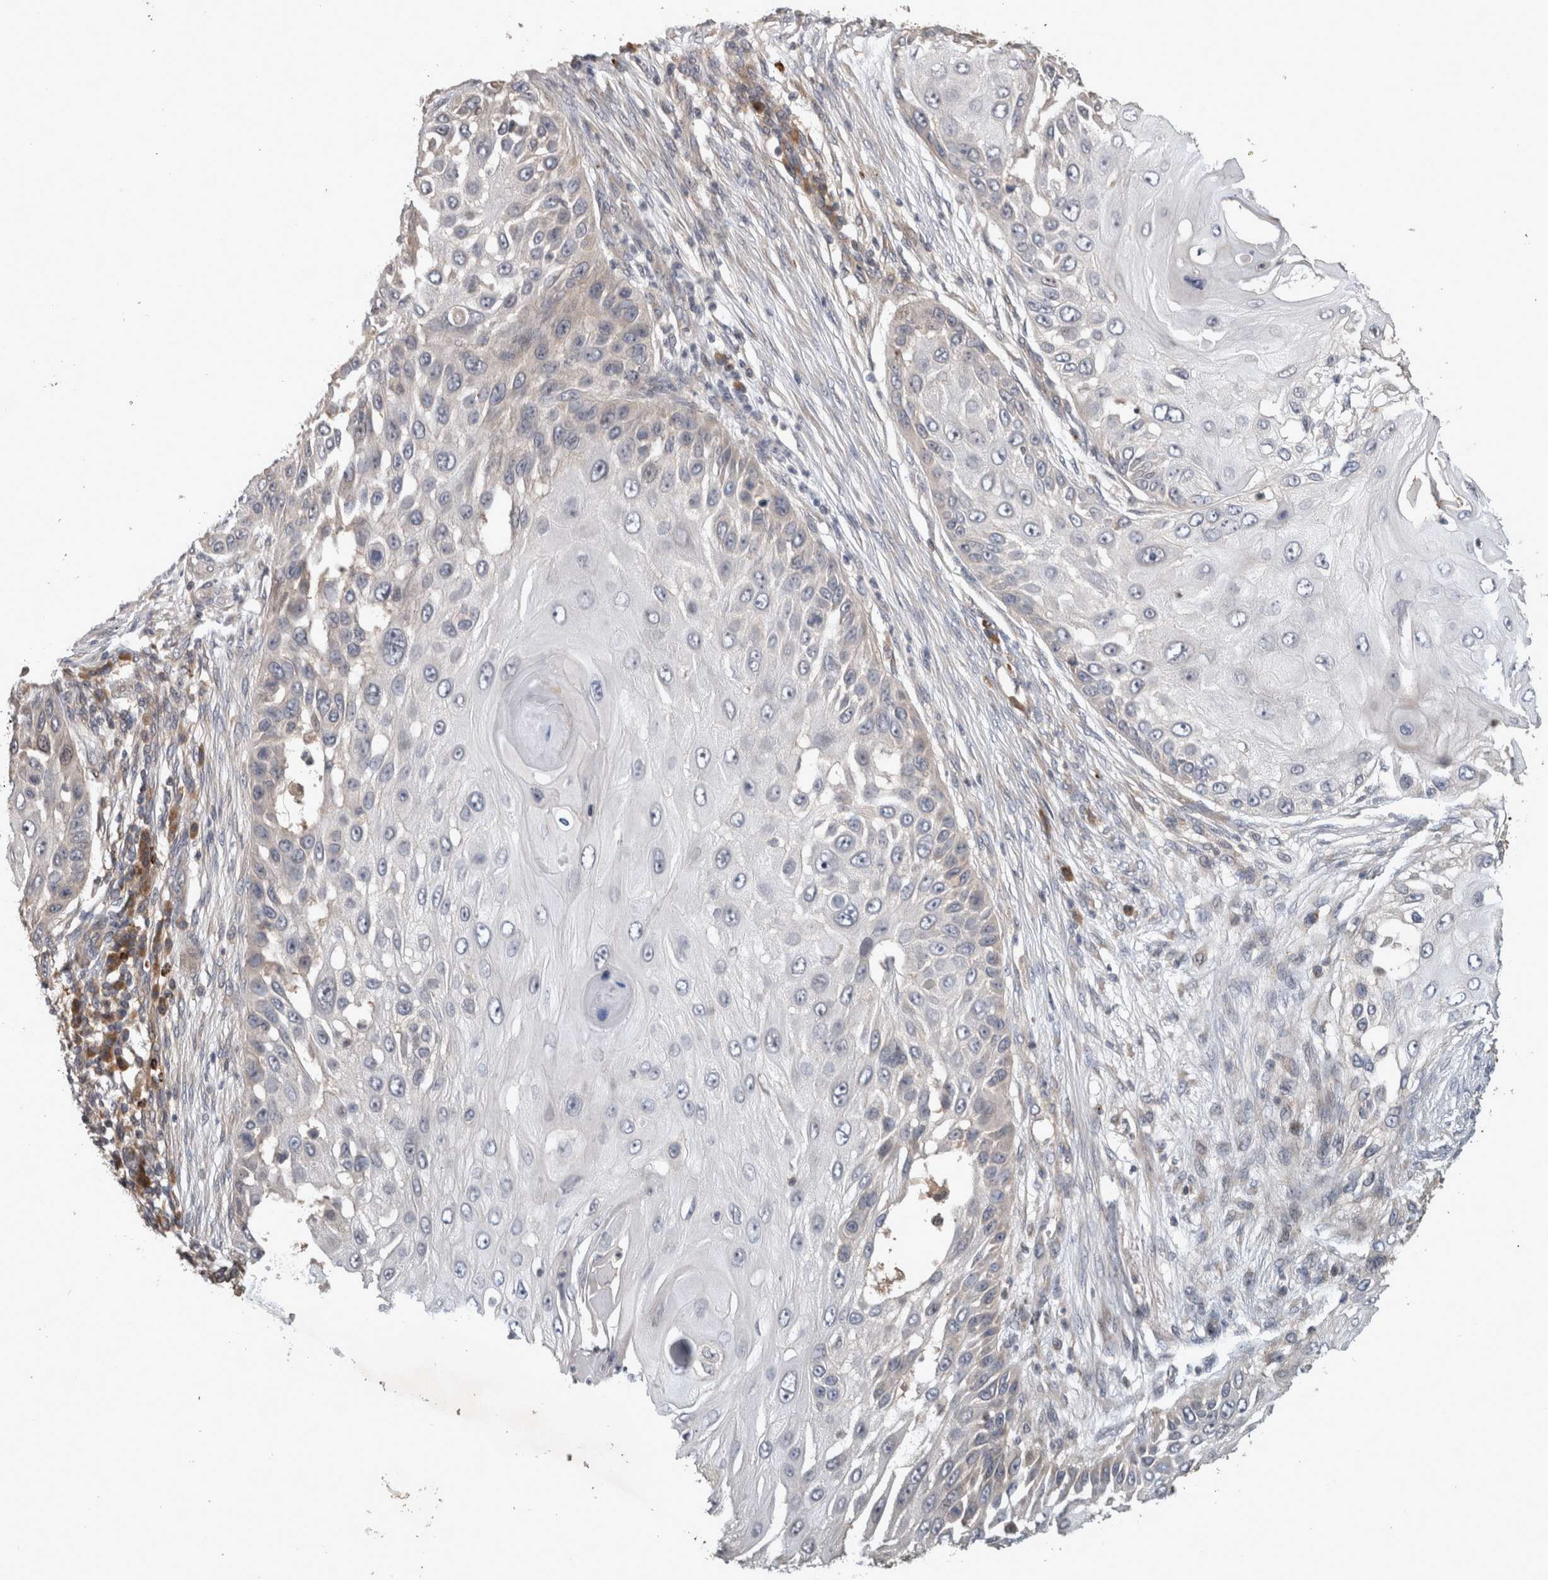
{"staining": {"intensity": "negative", "quantity": "none", "location": "none"}, "tissue": "skin cancer", "cell_type": "Tumor cells", "image_type": "cancer", "snomed": [{"axis": "morphology", "description": "Squamous cell carcinoma, NOS"}, {"axis": "topography", "description": "Skin"}], "caption": "IHC histopathology image of skin cancer stained for a protein (brown), which reveals no expression in tumor cells.", "gene": "SERAC1", "patient": {"sex": "female", "age": 44}}